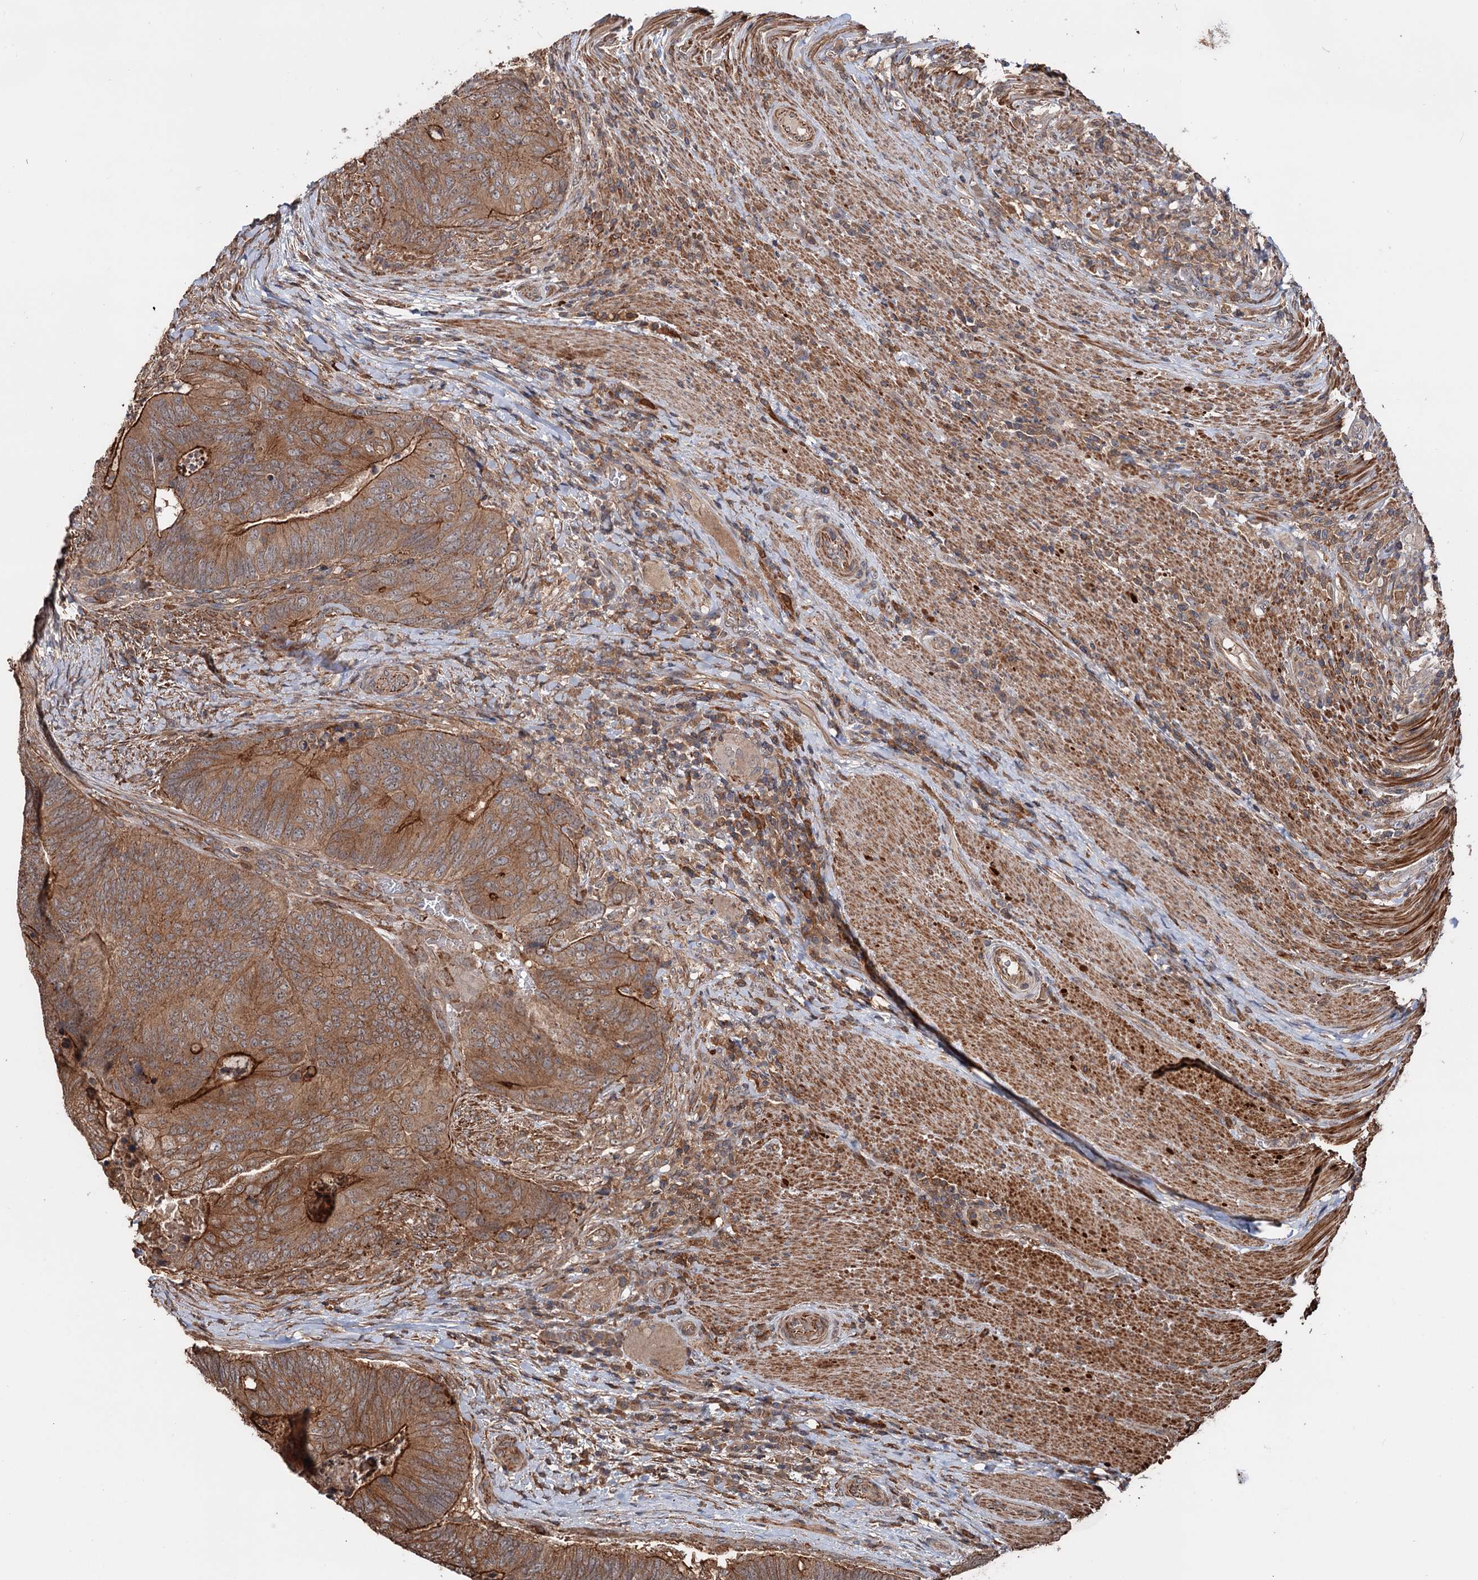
{"staining": {"intensity": "moderate", "quantity": ">75%", "location": "cytoplasmic/membranous"}, "tissue": "colorectal cancer", "cell_type": "Tumor cells", "image_type": "cancer", "snomed": [{"axis": "morphology", "description": "Adenocarcinoma, NOS"}, {"axis": "topography", "description": "Colon"}], "caption": "Colorectal adenocarcinoma tissue reveals moderate cytoplasmic/membranous staining in about >75% of tumor cells, visualized by immunohistochemistry. The protein is stained brown, and the nuclei are stained in blue (DAB (3,3'-diaminobenzidine) IHC with brightfield microscopy, high magnification).", "gene": "GRIP1", "patient": {"sex": "female", "age": 67}}